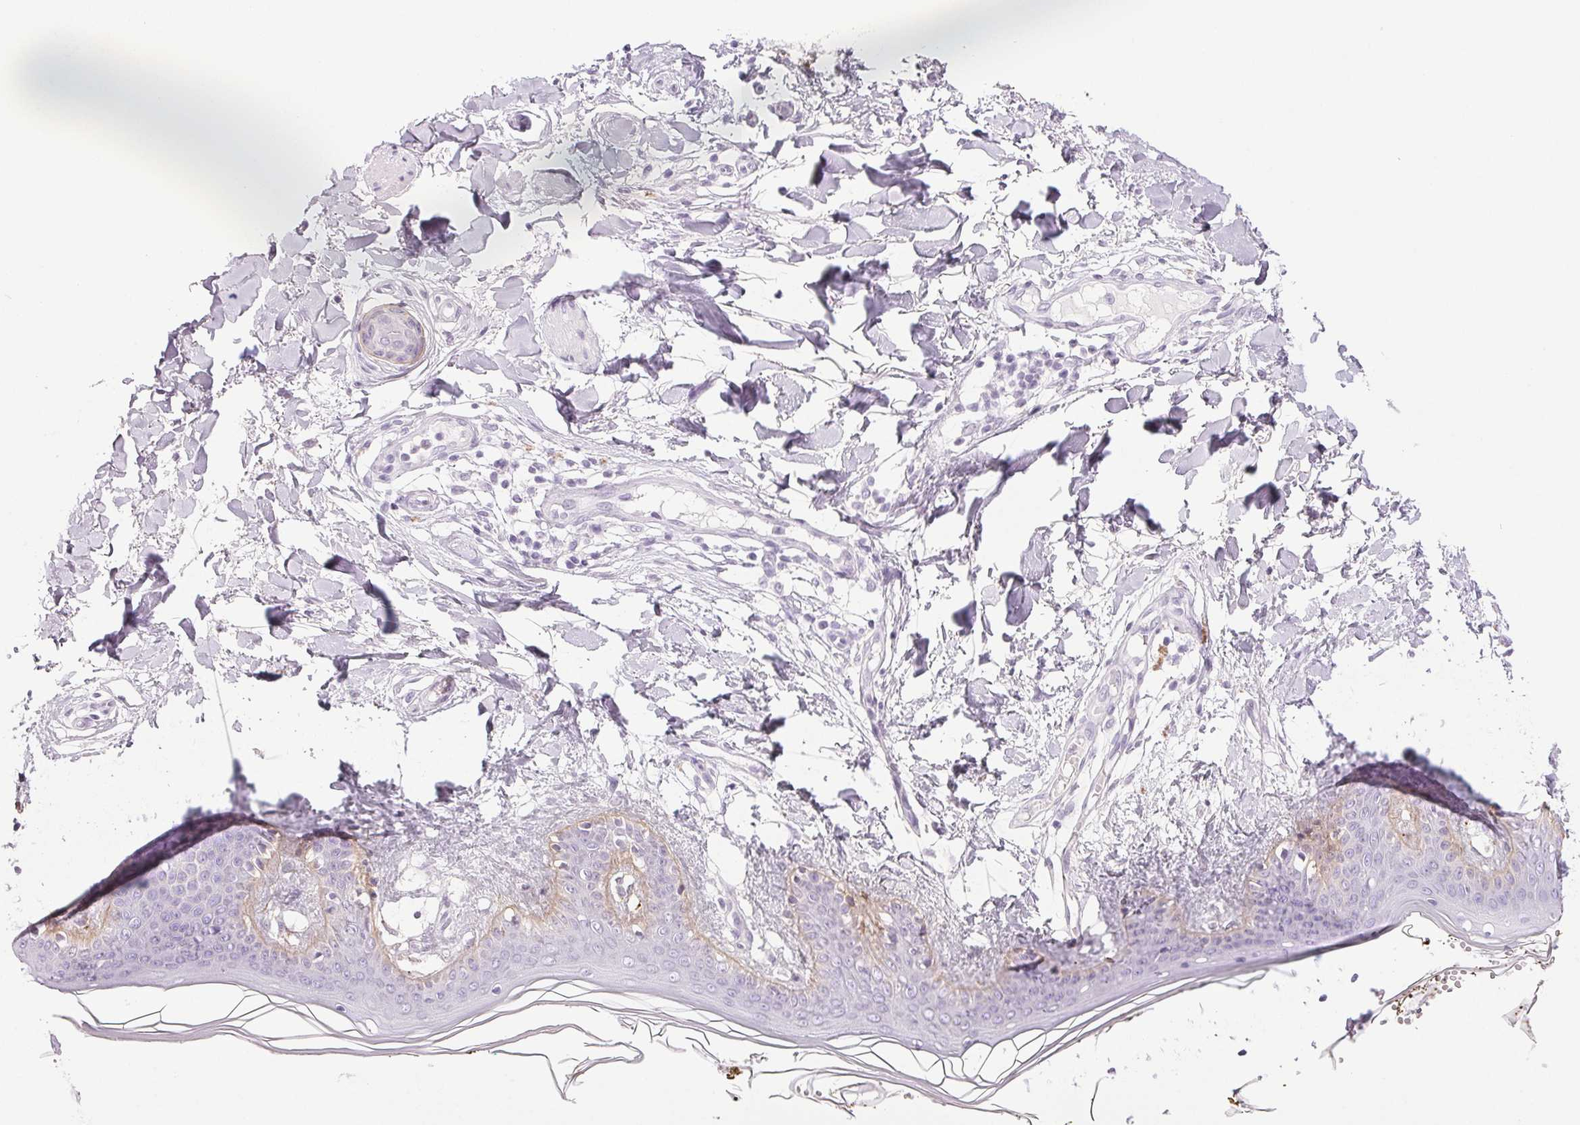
{"staining": {"intensity": "negative", "quantity": "none", "location": "none"}, "tissue": "skin", "cell_type": "Fibroblasts", "image_type": "normal", "snomed": [{"axis": "morphology", "description": "Normal tissue, NOS"}, {"axis": "topography", "description": "Skin"}], "caption": "Human skin stained for a protein using immunohistochemistry (IHC) exhibits no positivity in fibroblasts.", "gene": "COL7A1", "patient": {"sex": "female", "age": 34}}